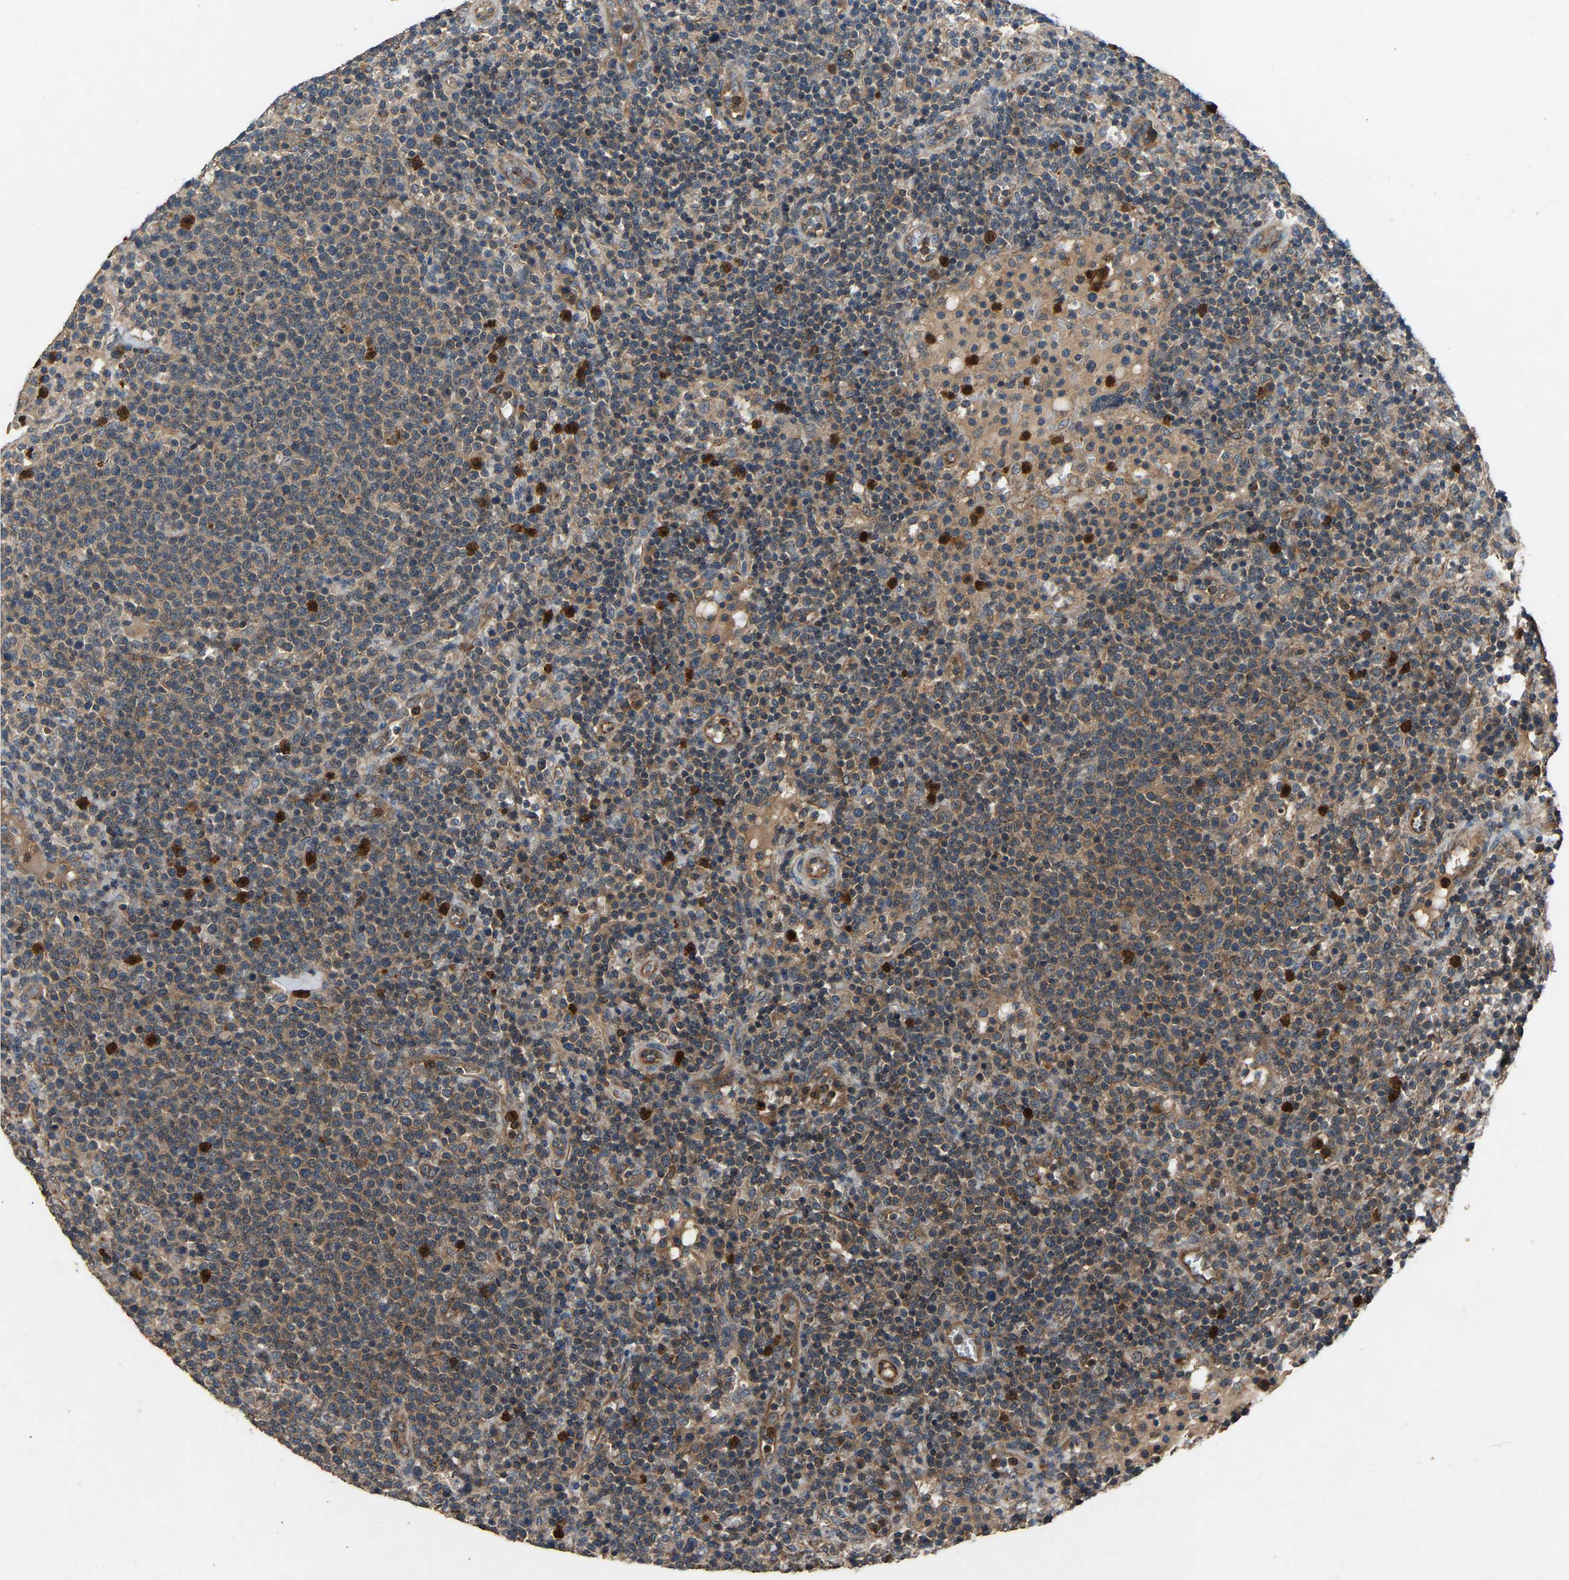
{"staining": {"intensity": "weak", "quantity": ">75%", "location": "cytoplasmic/membranous"}, "tissue": "lymphoma", "cell_type": "Tumor cells", "image_type": "cancer", "snomed": [{"axis": "morphology", "description": "Malignant lymphoma, non-Hodgkin's type, High grade"}, {"axis": "topography", "description": "Lymph node"}], "caption": "High-grade malignant lymphoma, non-Hodgkin's type stained with a protein marker displays weak staining in tumor cells.", "gene": "PPID", "patient": {"sex": "male", "age": 61}}